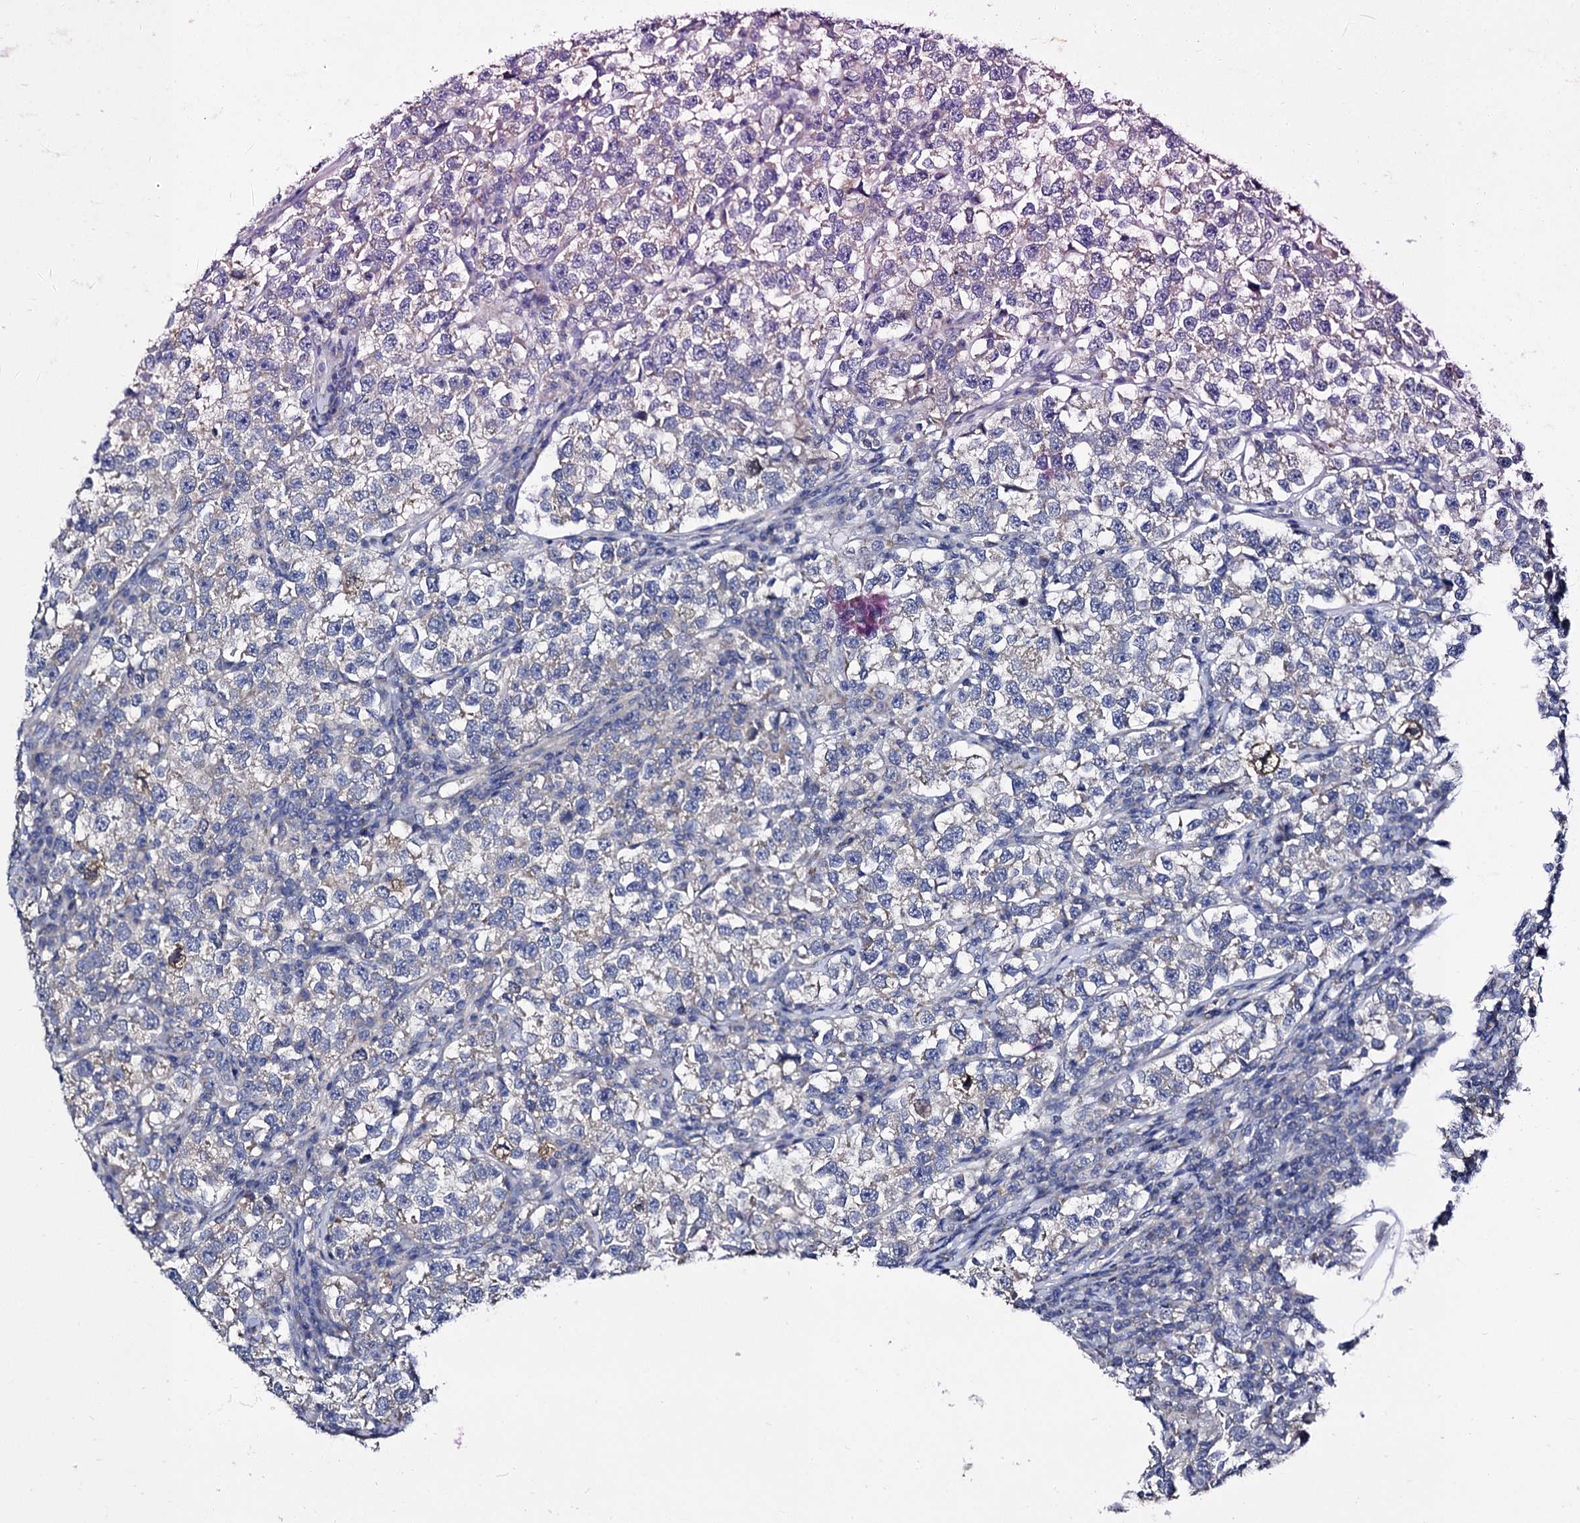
{"staining": {"intensity": "negative", "quantity": "none", "location": "none"}, "tissue": "testis cancer", "cell_type": "Tumor cells", "image_type": "cancer", "snomed": [{"axis": "morphology", "description": "Normal tissue, NOS"}, {"axis": "morphology", "description": "Seminoma, NOS"}, {"axis": "topography", "description": "Testis"}], "caption": "Human testis seminoma stained for a protein using immunohistochemistry reveals no staining in tumor cells.", "gene": "PANX2", "patient": {"sex": "male", "age": 43}}